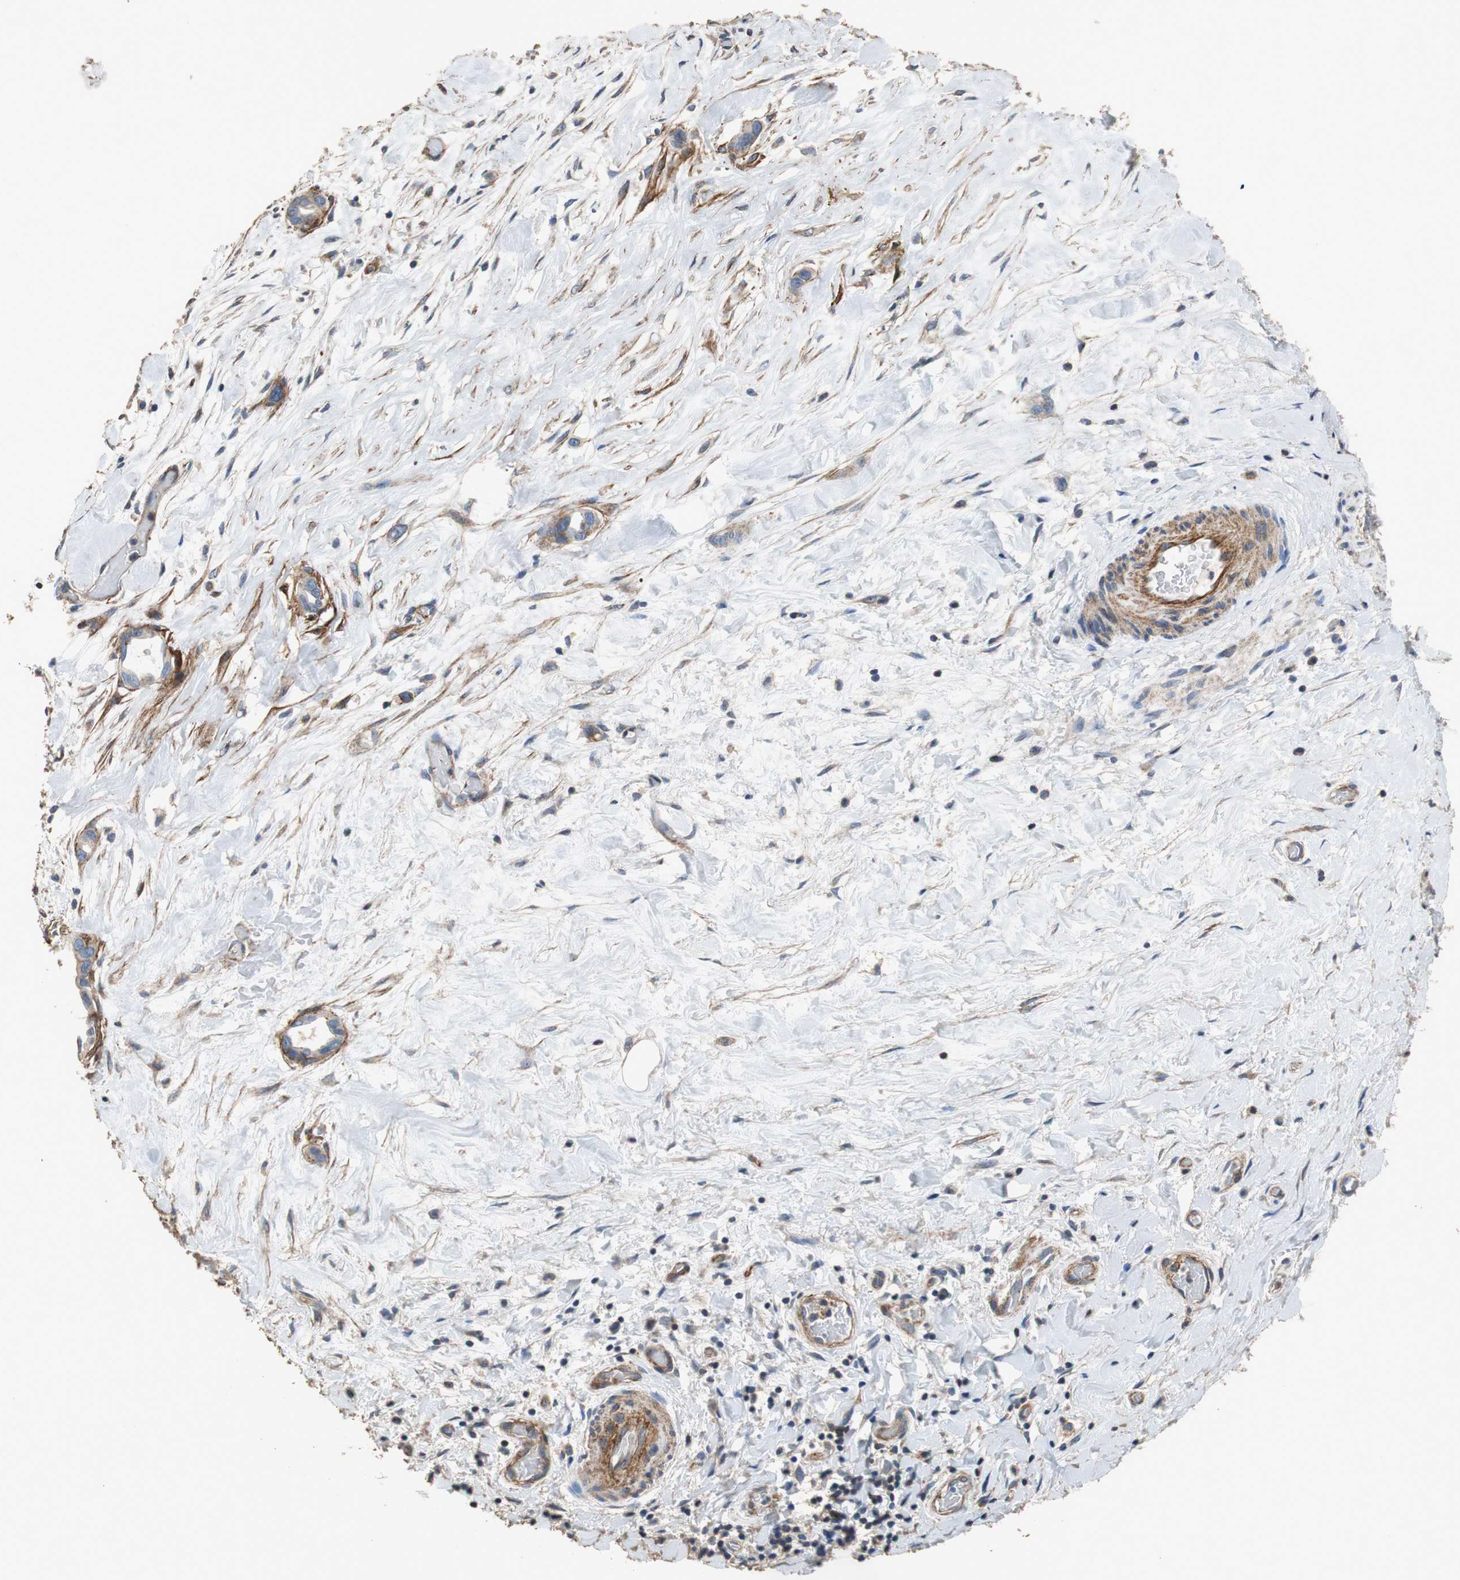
{"staining": {"intensity": "weak", "quantity": ">75%", "location": "cytoplasmic/membranous"}, "tissue": "liver cancer", "cell_type": "Tumor cells", "image_type": "cancer", "snomed": [{"axis": "morphology", "description": "Cholangiocarcinoma"}, {"axis": "topography", "description": "Liver"}], "caption": "Protein staining reveals weak cytoplasmic/membranous positivity in approximately >75% of tumor cells in liver cancer (cholangiocarcinoma).", "gene": "PRKRA", "patient": {"sex": "female", "age": 65}}